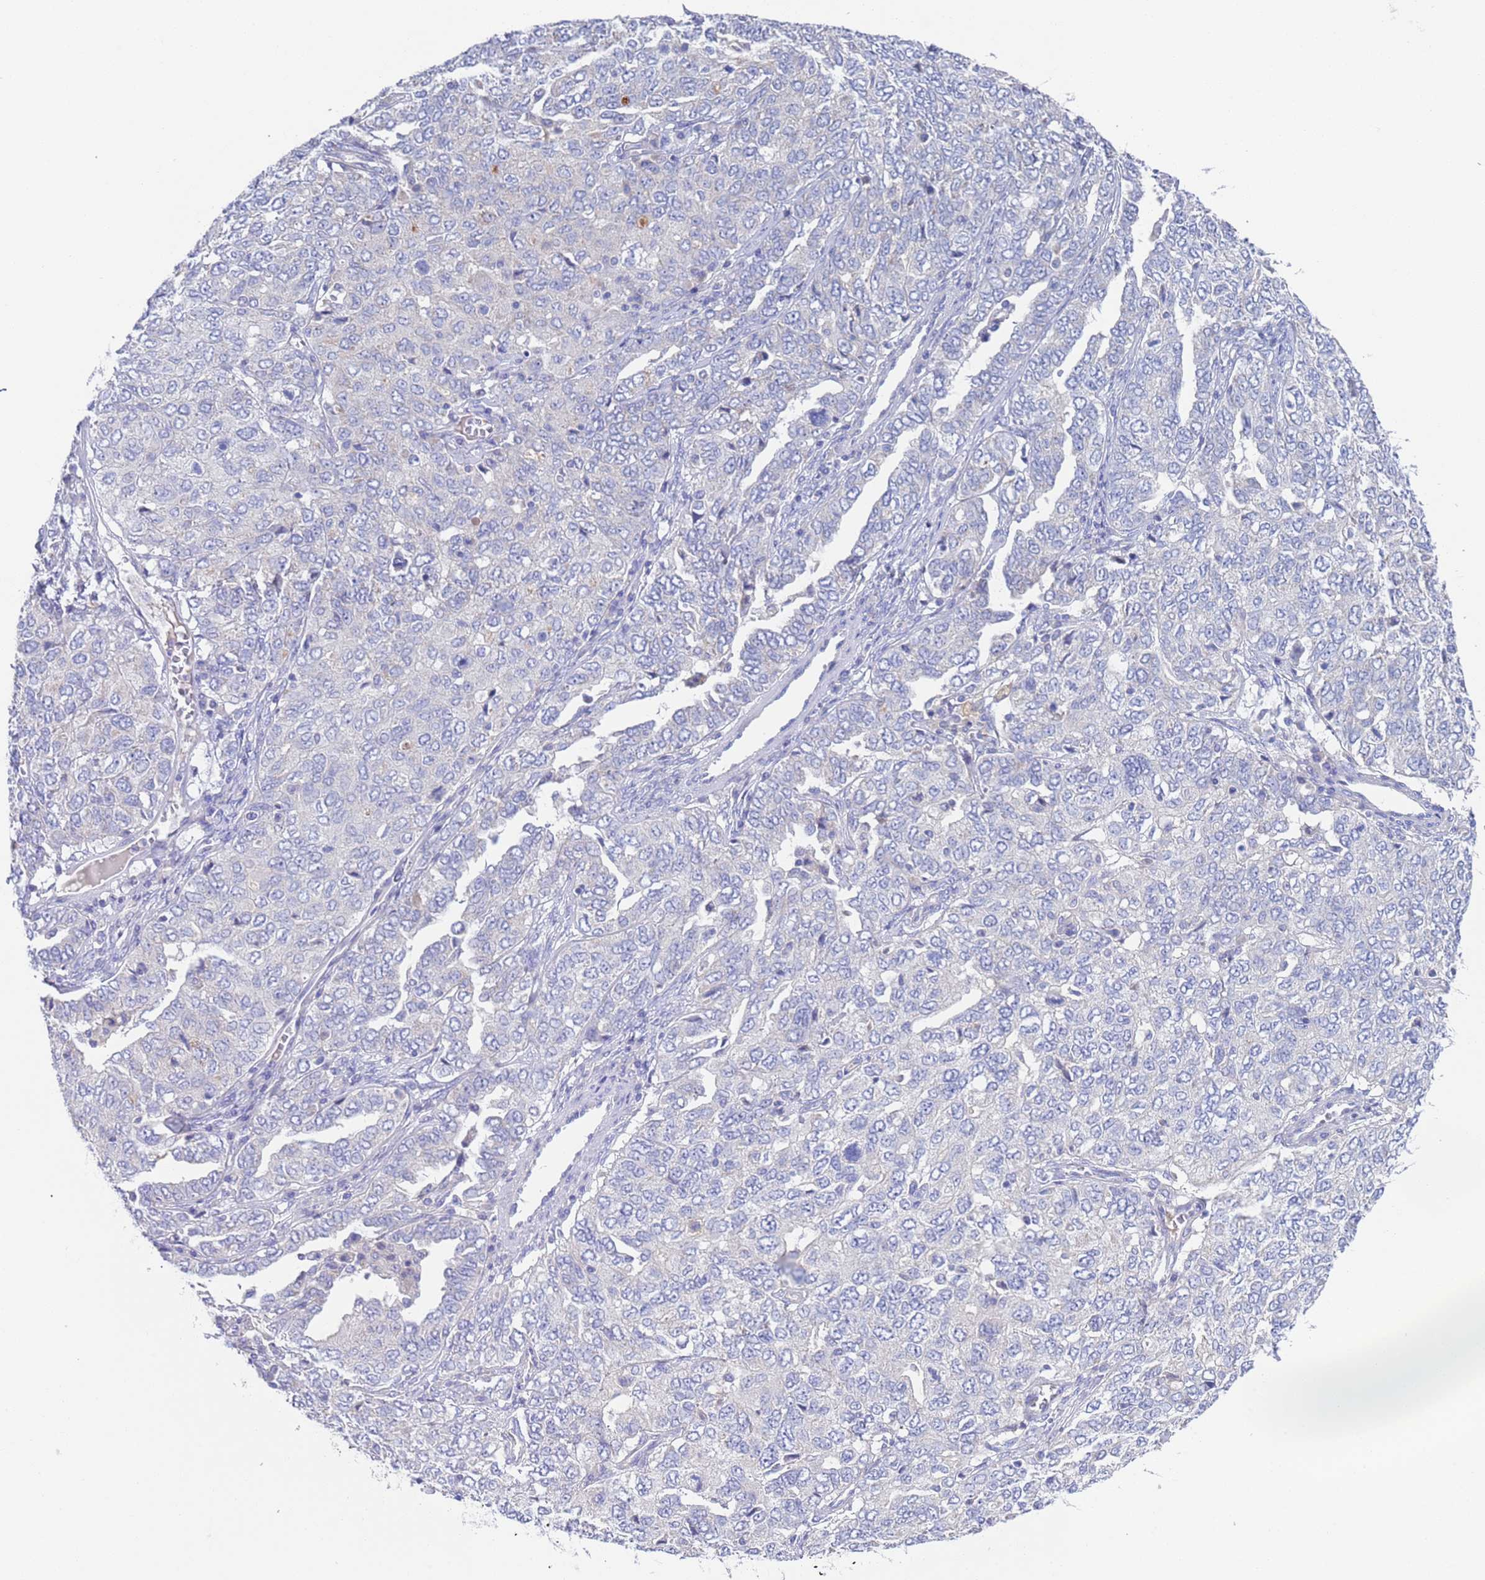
{"staining": {"intensity": "negative", "quantity": "none", "location": "none"}, "tissue": "ovarian cancer", "cell_type": "Tumor cells", "image_type": "cancer", "snomed": [{"axis": "morphology", "description": "Carcinoma, endometroid"}, {"axis": "topography", "description": "Ovary"}], "caption": "An IHC micrograph of ovarian cancer (endometroid carcinoma) is shown. There is no staining in tumor cells of ovarian cancer (endometroid carcinoma).", "gene": "PET117", "patient": {"sex": "female", "age": 62}}